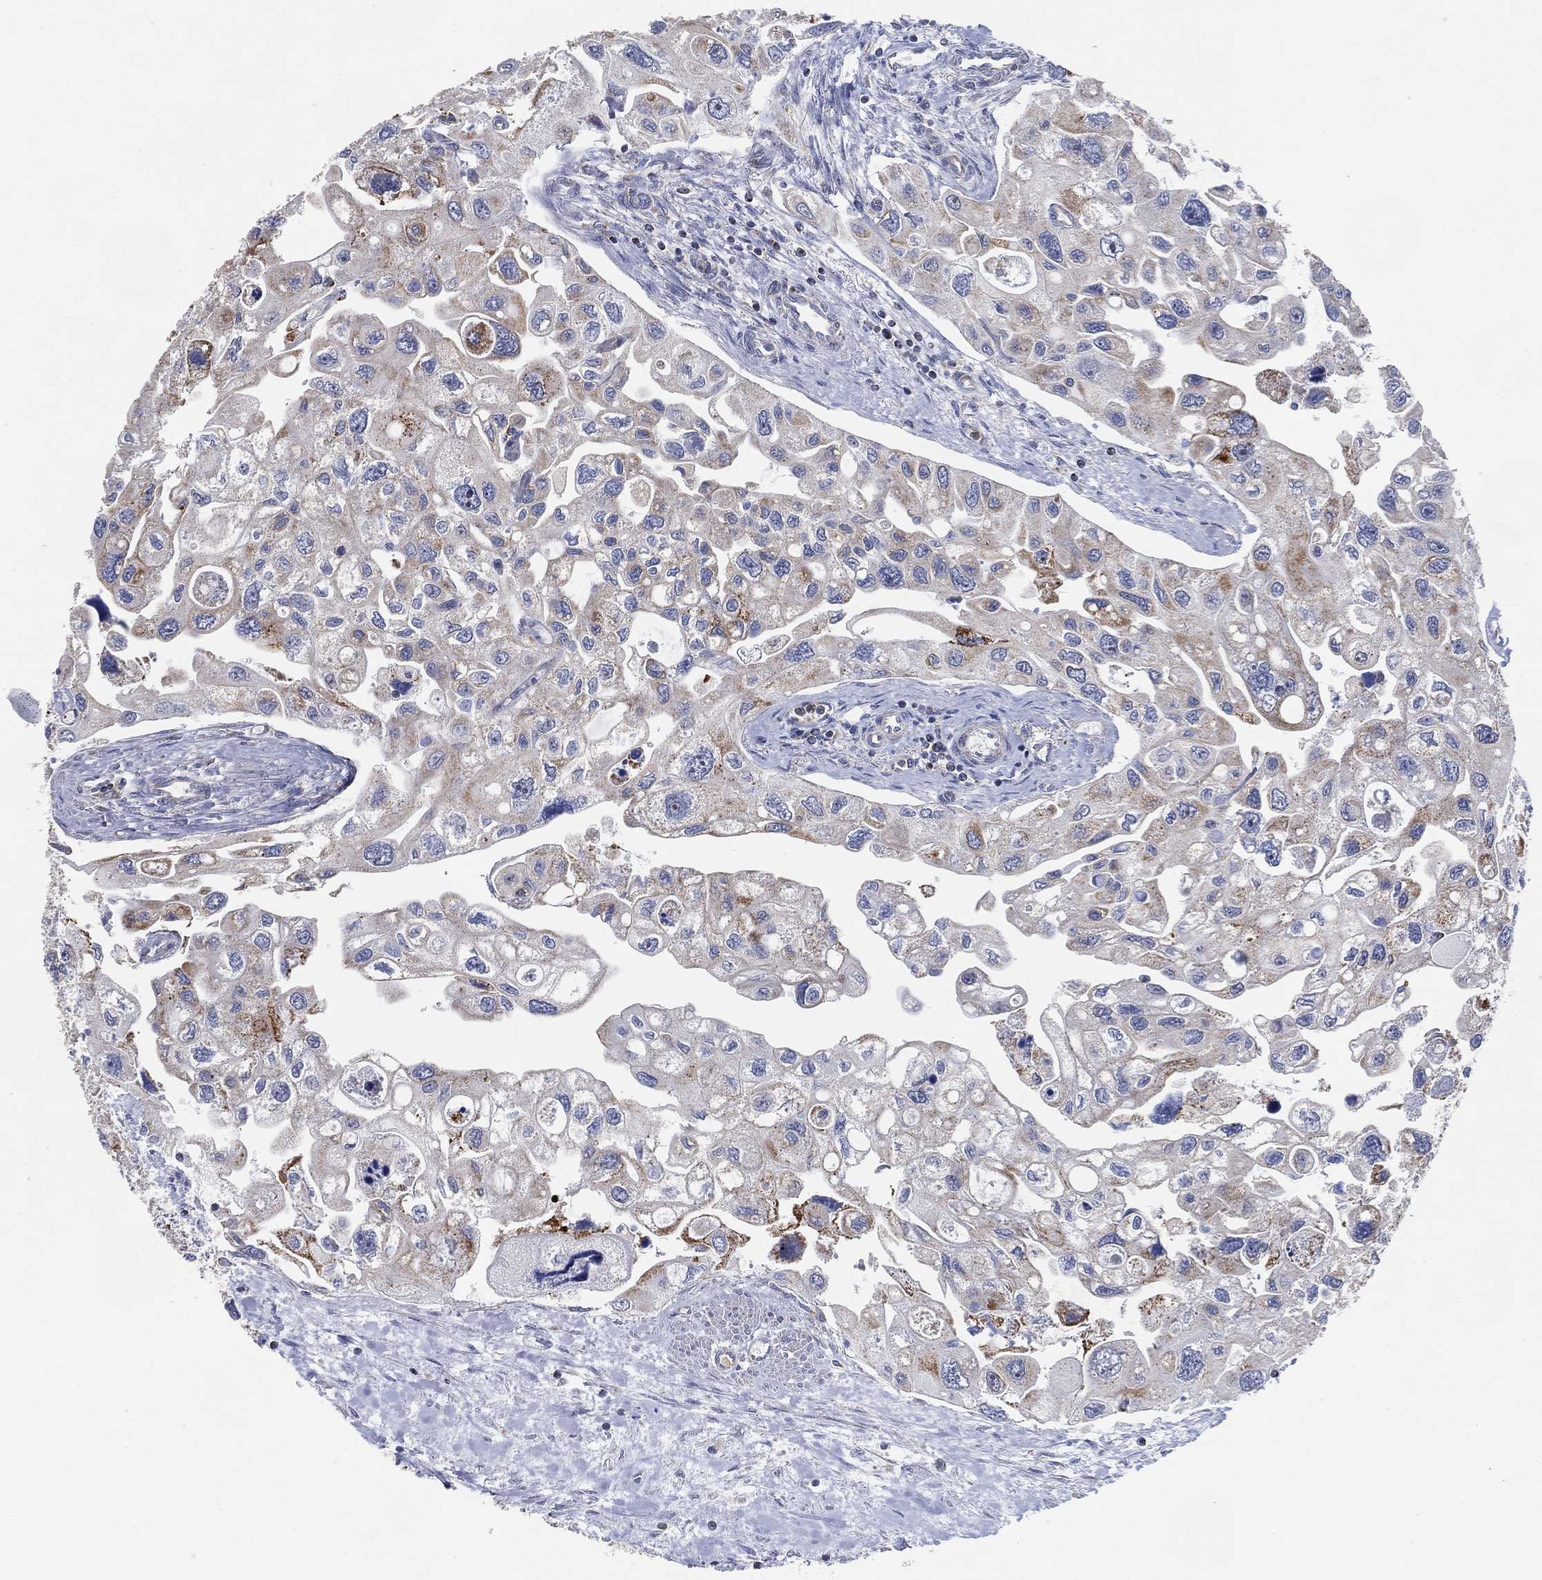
{"staining": {"intensity": "weak", "quantity": "<25%", "location": "cytoplasmic/membranous"}, "tissue": "urothelial cancer", "cell_type": "Tumor cells", "image_type": "cancer", "snomed": [{"axis": "morphology", "description": "Urothelial carcinoma, High grade"}, {"axis": "topography", "description": "Urinary bladder"}], "caption": "This is an immunohistochemistry (IHC) image of urothelial cancer. There is no staining in tumor cells.", "gene": "GCAT", "patient": {"sex": "male", "age": 59}}